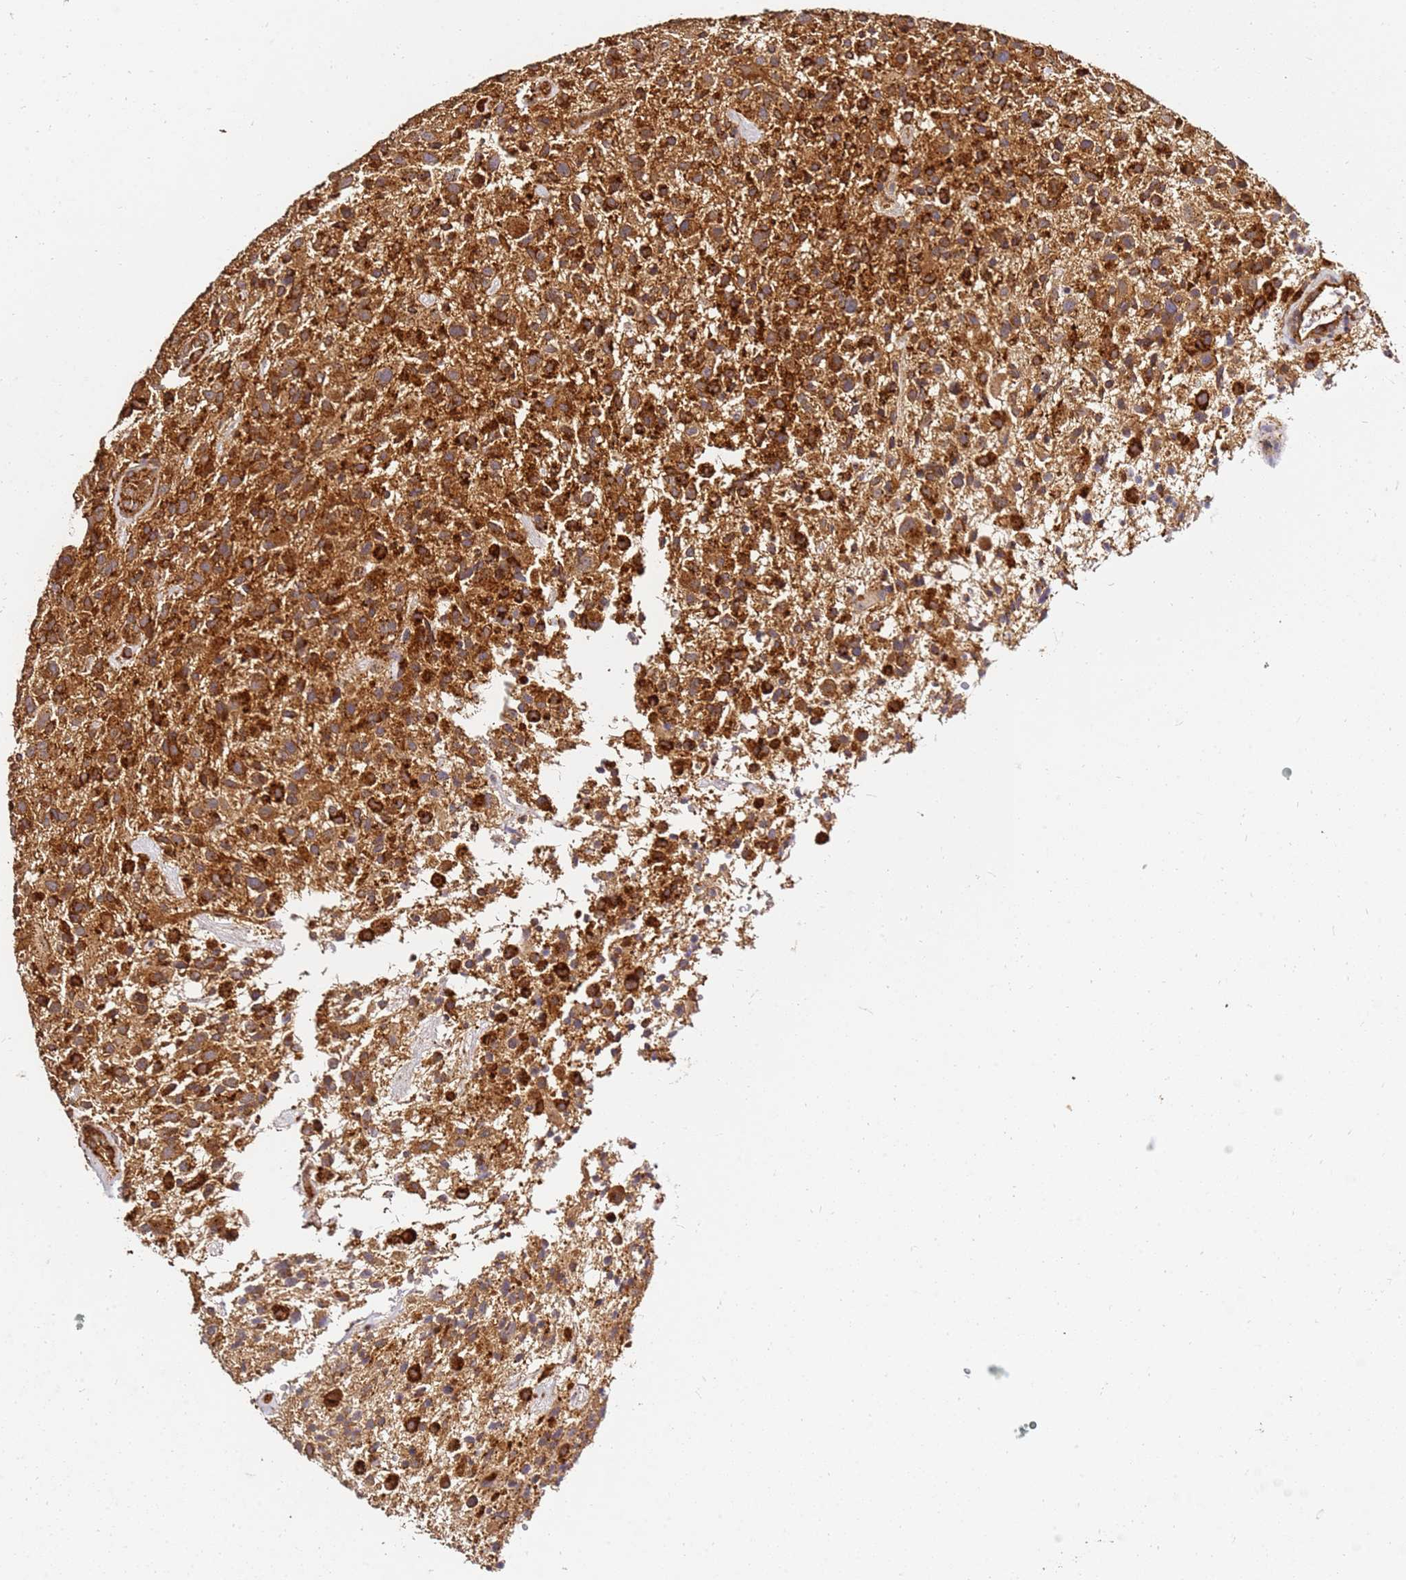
{"staining": {"intensity": "strong", "quantity": ">75%", "location": "cytoplasmic/membranous"}, "tissue": "glioma", "cell_type": "Tumor cells", "image_type": "cancer", "snomed": [{"axis": "morphology", "description": "Glioma, malignant, High grade"}, {"axis": "topography", "description": "Brain"}], "caption": "Malignant glioma (high-grade) was stained to show a protein in brown. There is high levels of strong cytoplasmic/membranous staining in about >75% of tumor cells. The staining was performed using DAB to visualize the protein expression in brown, while the nuclei were stained in blue with hematoxylin (Magnification: 20x).", "gene": "DVL3", "patient": {"sex": "male", "age": 47}}